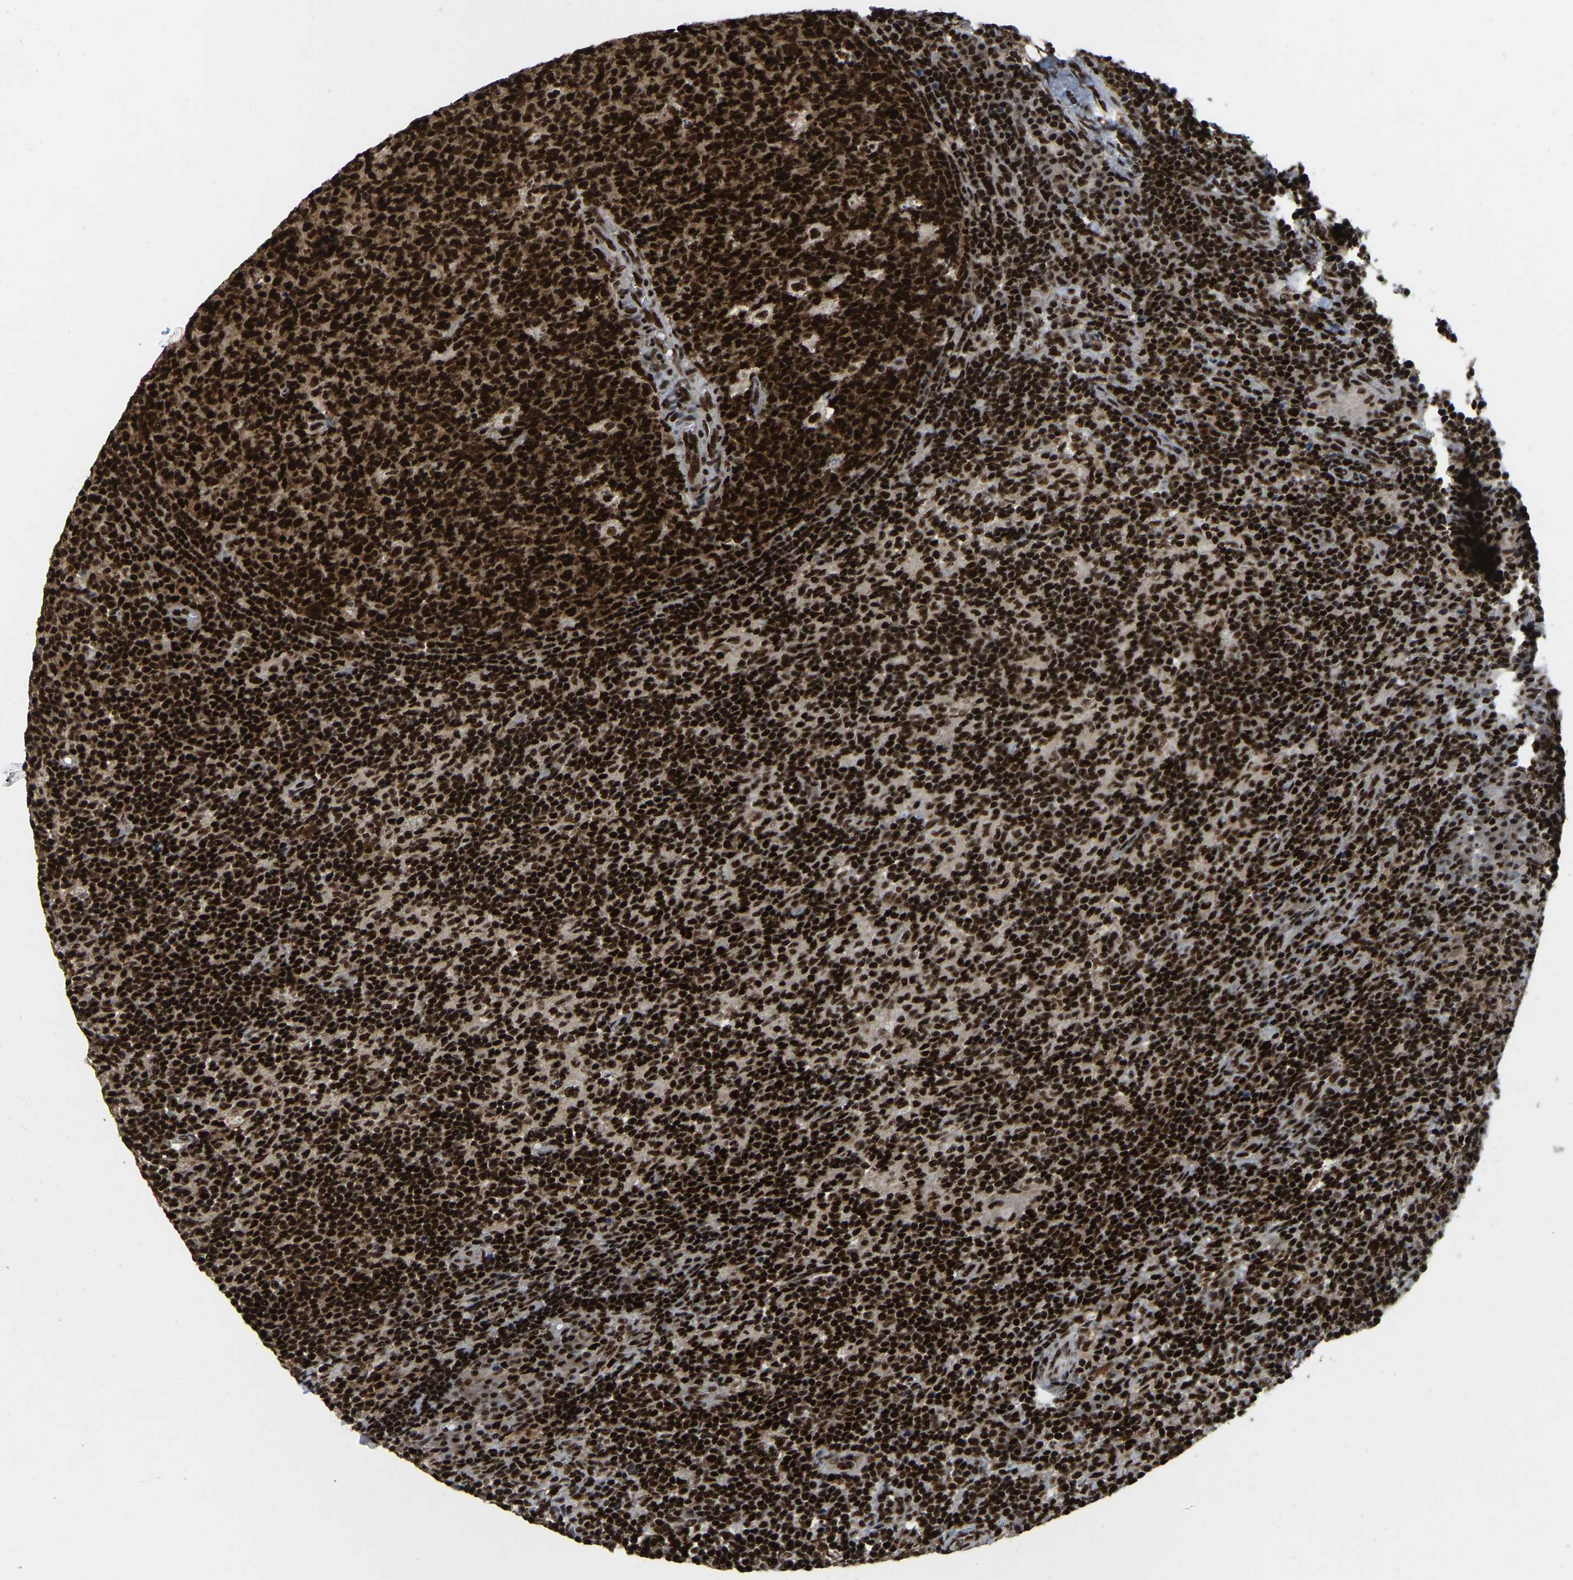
{"staining": {"intensity": "strong", "quantity": ">75%", "location": "nuclear"}, "tissue": "lymph node", "cell_type": "Germinal center cells", "image_type": "normal", "snomed": [{"axis": "morphology", "description": "Normal tissue, NOS"}, {"axis": "morphology", "description": "Inflammation, NOS"}, {"axis": "topography", "description": "Lymph node"}], "caption": "Immunohistochemical staining of normal human lymph node shows strong nuclear protein expression in approximately >75% of germinal center cells. (Stains: DAB in brown, nuclei in blue, Microscopy: brightfield microscopy at high magnification).", "gene": "TBL1XR1", "patient": {"sex": "male", "age": 55}}